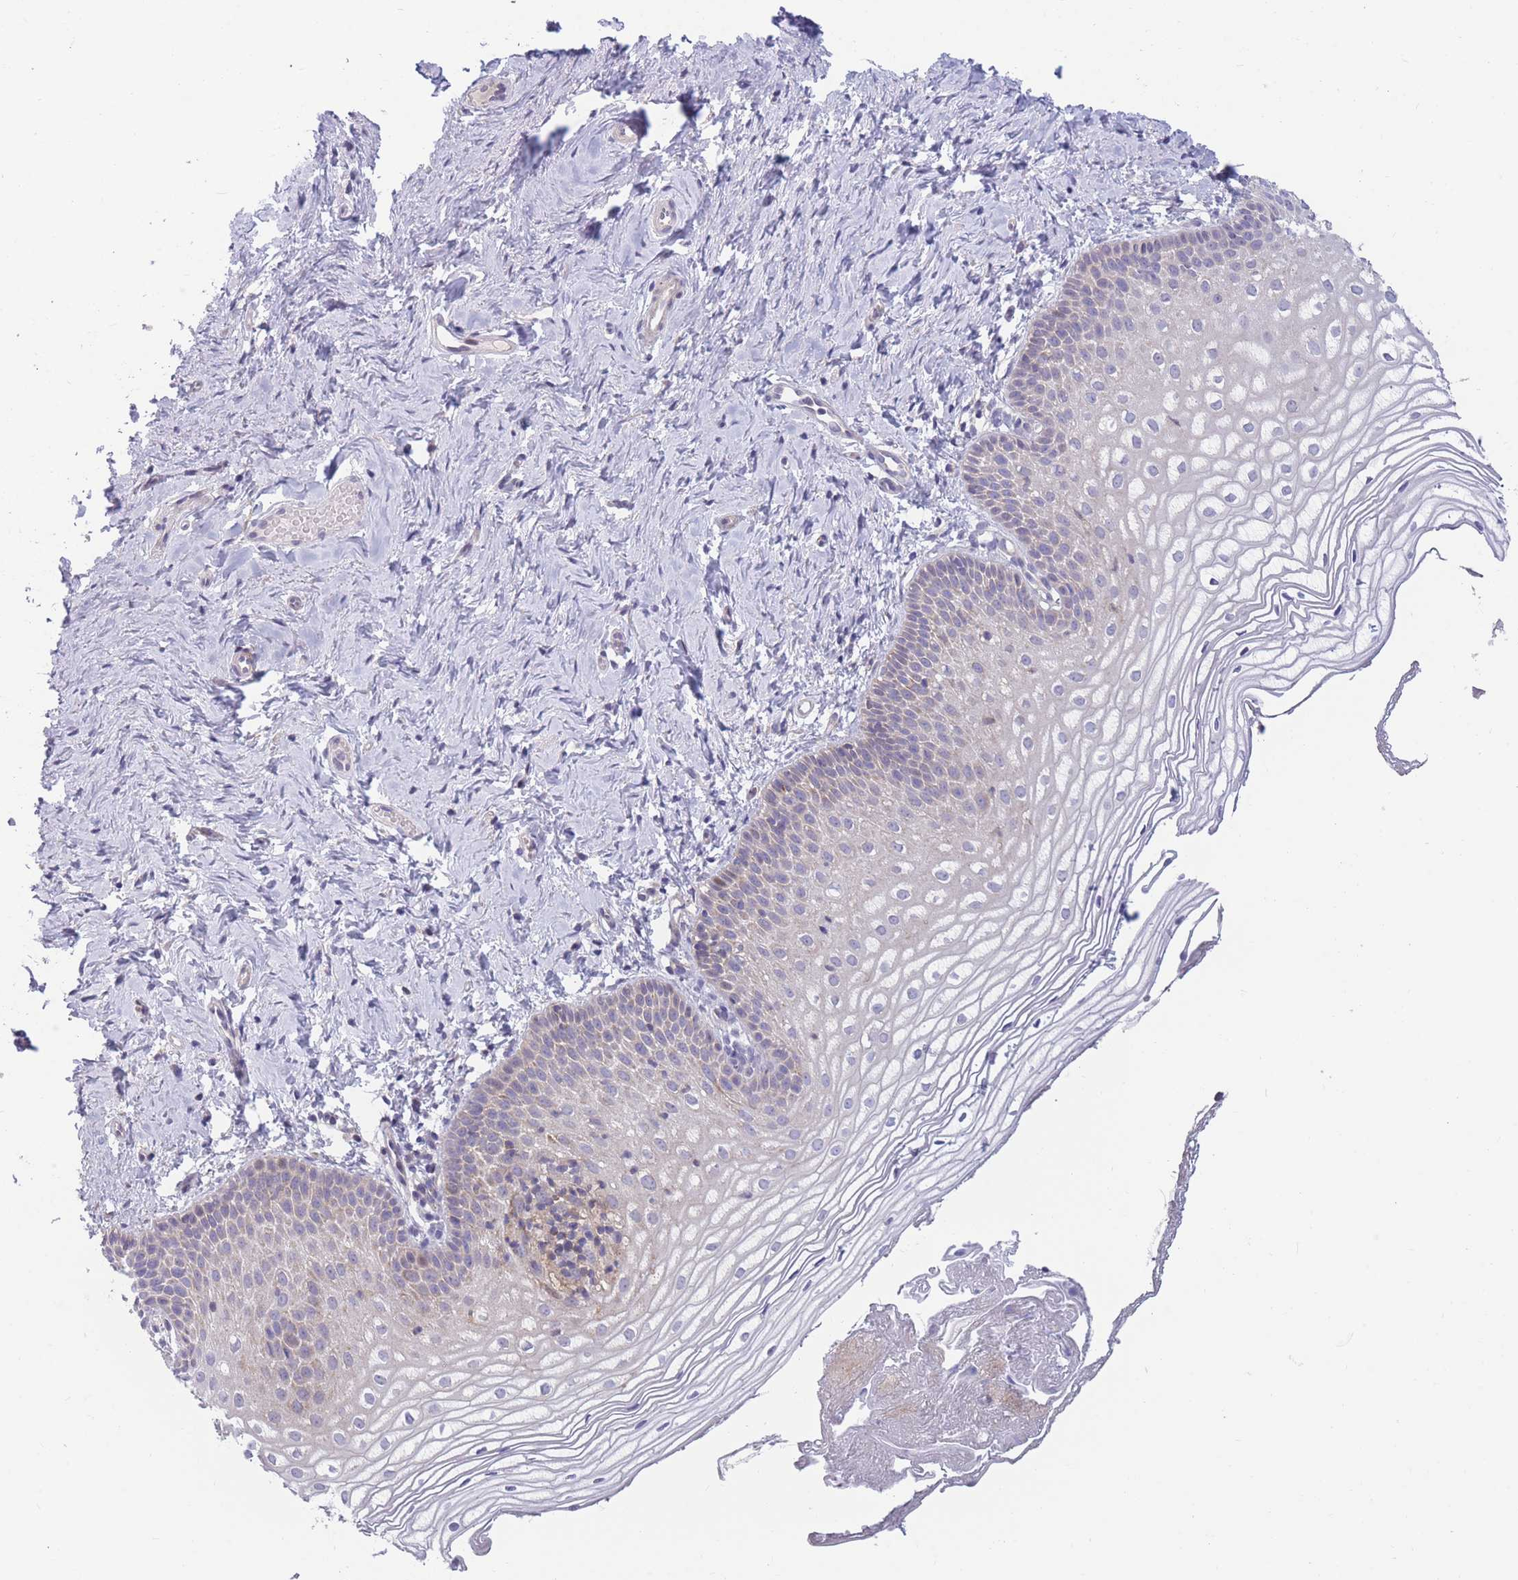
{"staining": {"intensity": "weak", "quantity": "<25%", "location": "cytoplasmic/membranous"}, "tissue": "vagina", "cell_type": "Squamous epithelial cells", "image_type": "normal", "snomed": [{"axis": "morphology", "description": "Normal tissue, NOS"}, {"axis": "topography", "description": "Vagina"}], "caption": "The photomicrograph shows no significant staining in squamous epithelial cells of vagina.", "gene": "PDE4A", "patient": {"sex": "female", "age": 56}}